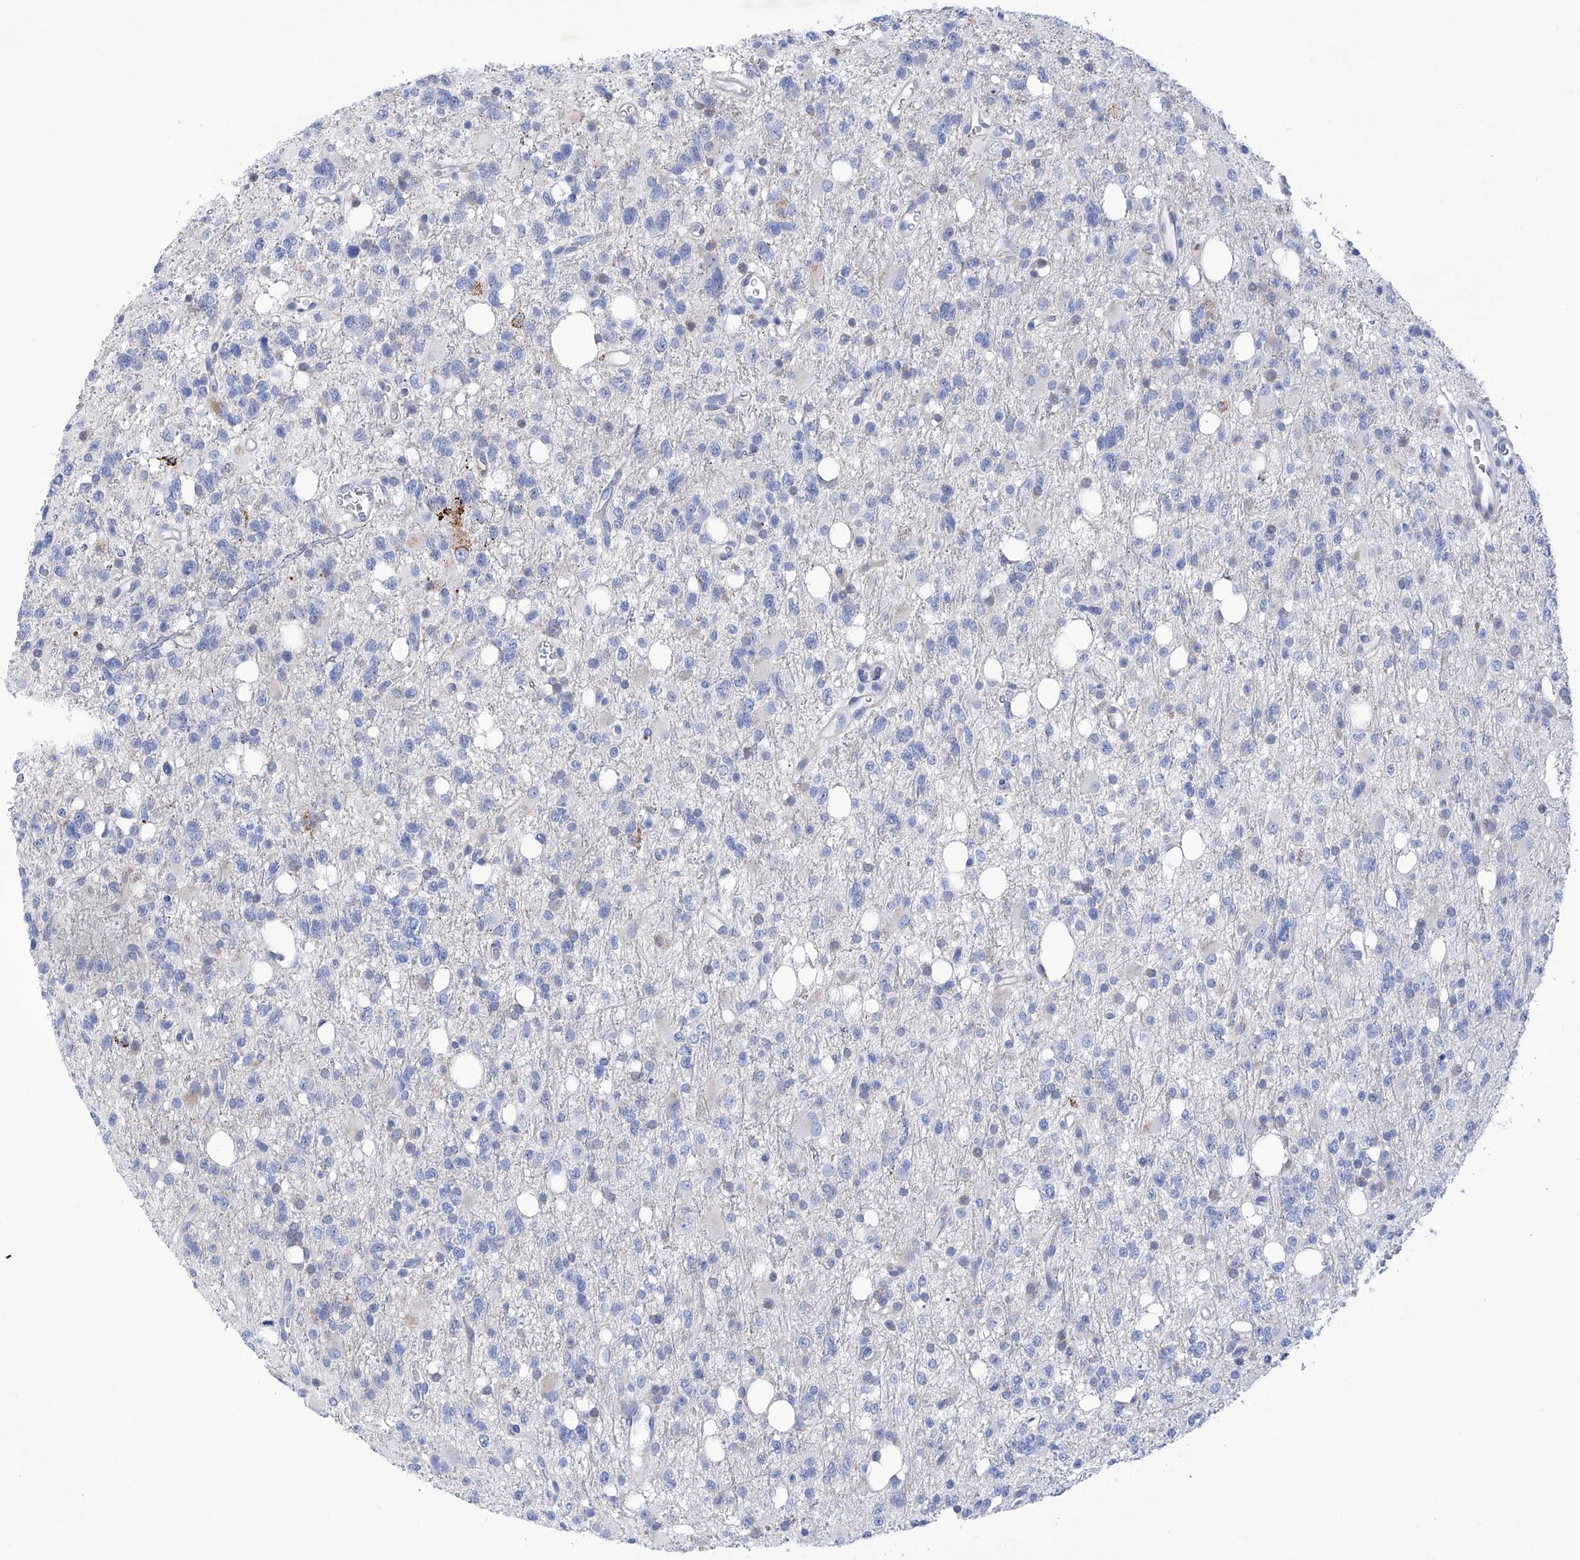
{"staining": {"intensity": "negative", "quantity": "none", "location": "none"}, "tissue": "glioma", "cell_type": "Tumor cells", "image_type": "cancer", "snomed": [{"axis": "morphology", "description": "Glioma, malignant, High grade"}, {"axis": "topography", "description": "Brain"}], "caption": "Histopathology image shows no significant protein staining in tumor cells of glioma.", "gene": "C1orf87", "patient": {"sex": "female", "age": 62}}